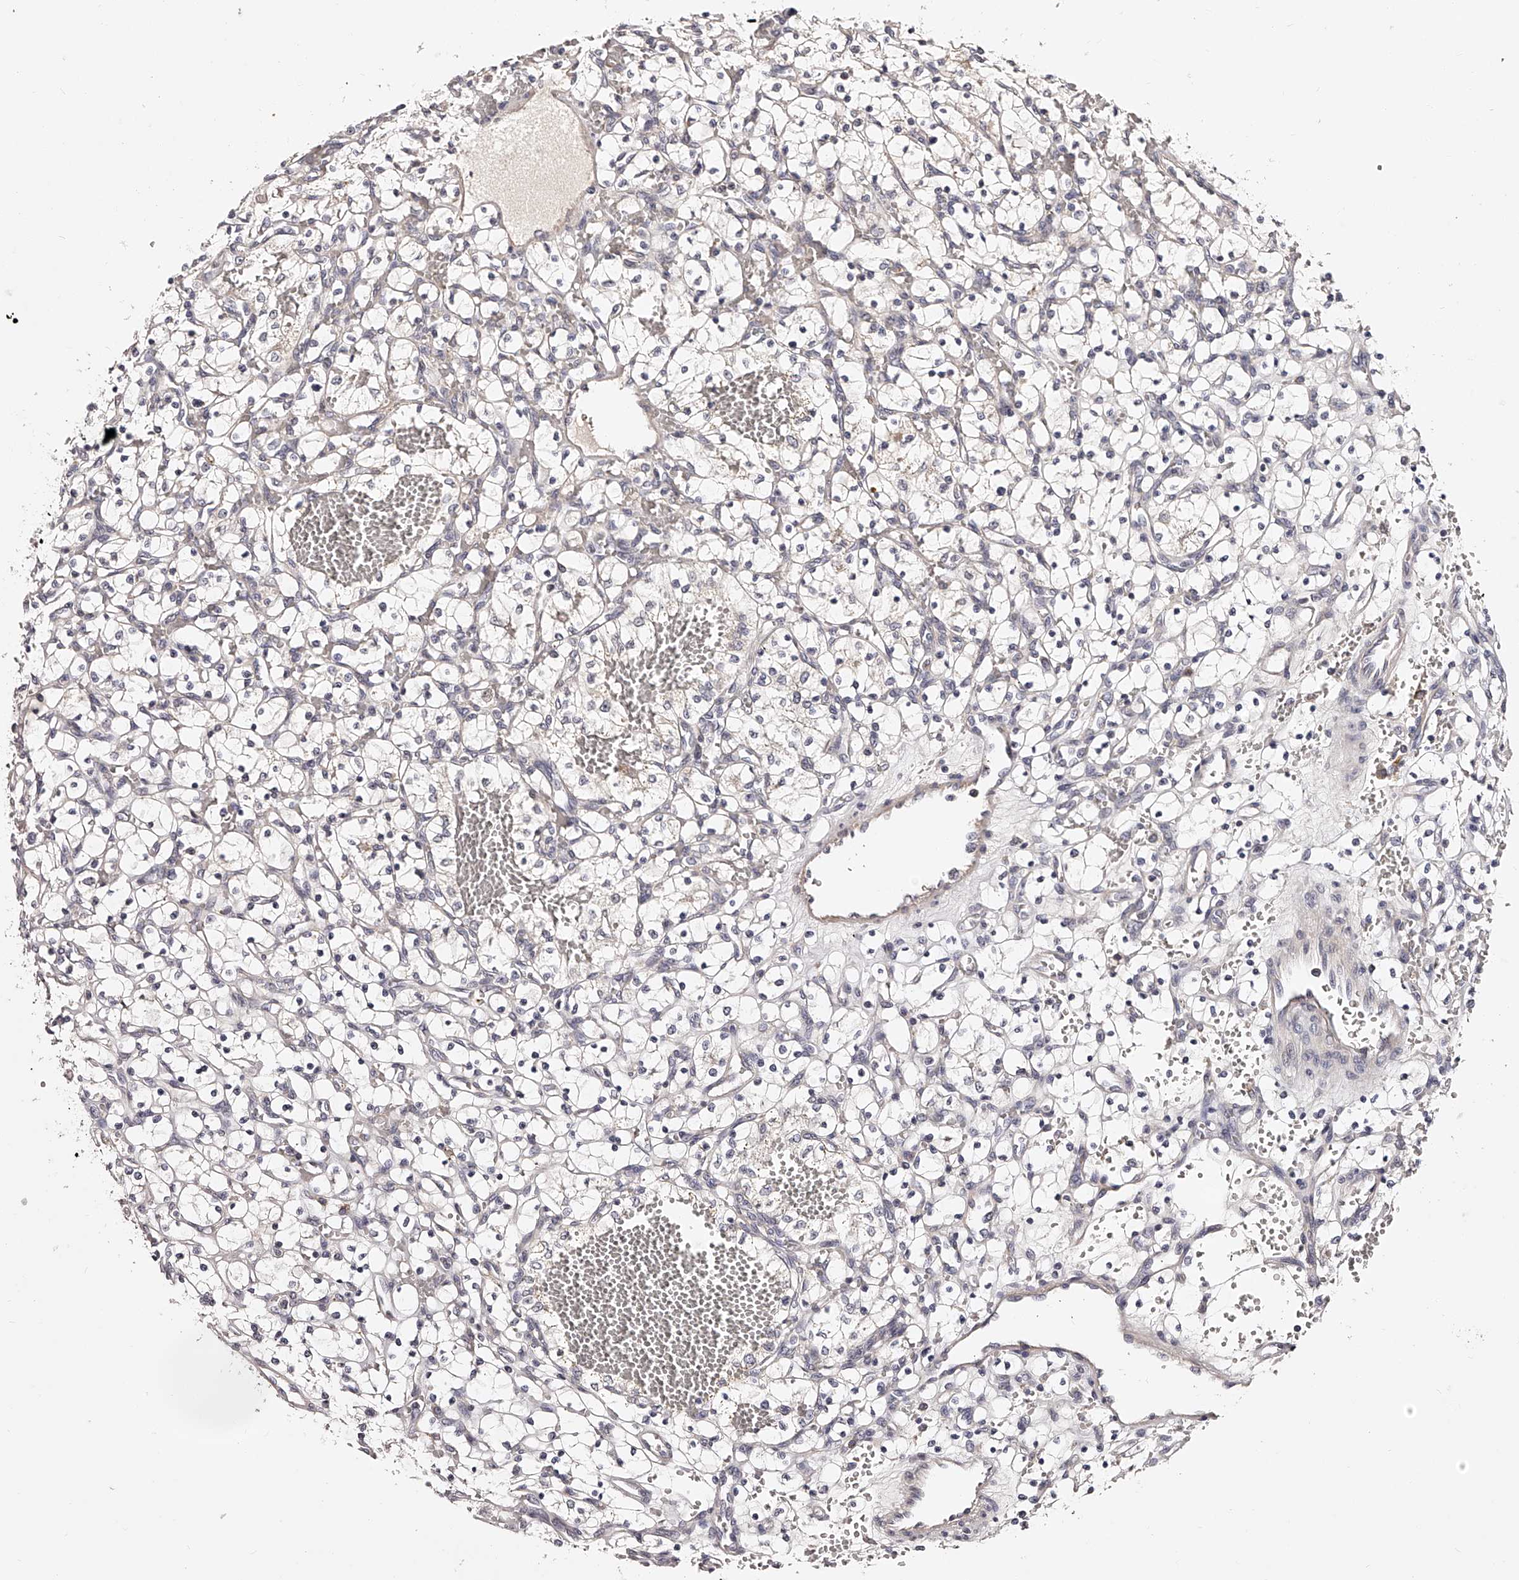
{"staining": {"intensity": "negative", "quantity": "none", "location": "none"}, "tissue": "renal cancer", "cell_type": "Tumor cells", "image_type": "cancer", "snomed": [{"axis": "morphology", "description": "Adenocarcinoma, NOS"}, {"axis": "topography", "description": "Kidney"}], "caption": "This is a image of immunohistochemistry staining of renal adenocarcinoma, which shows no positivity in tumor cells.", "gene": "ZNF502", "patient": {"sex": "female", "age": 69}}